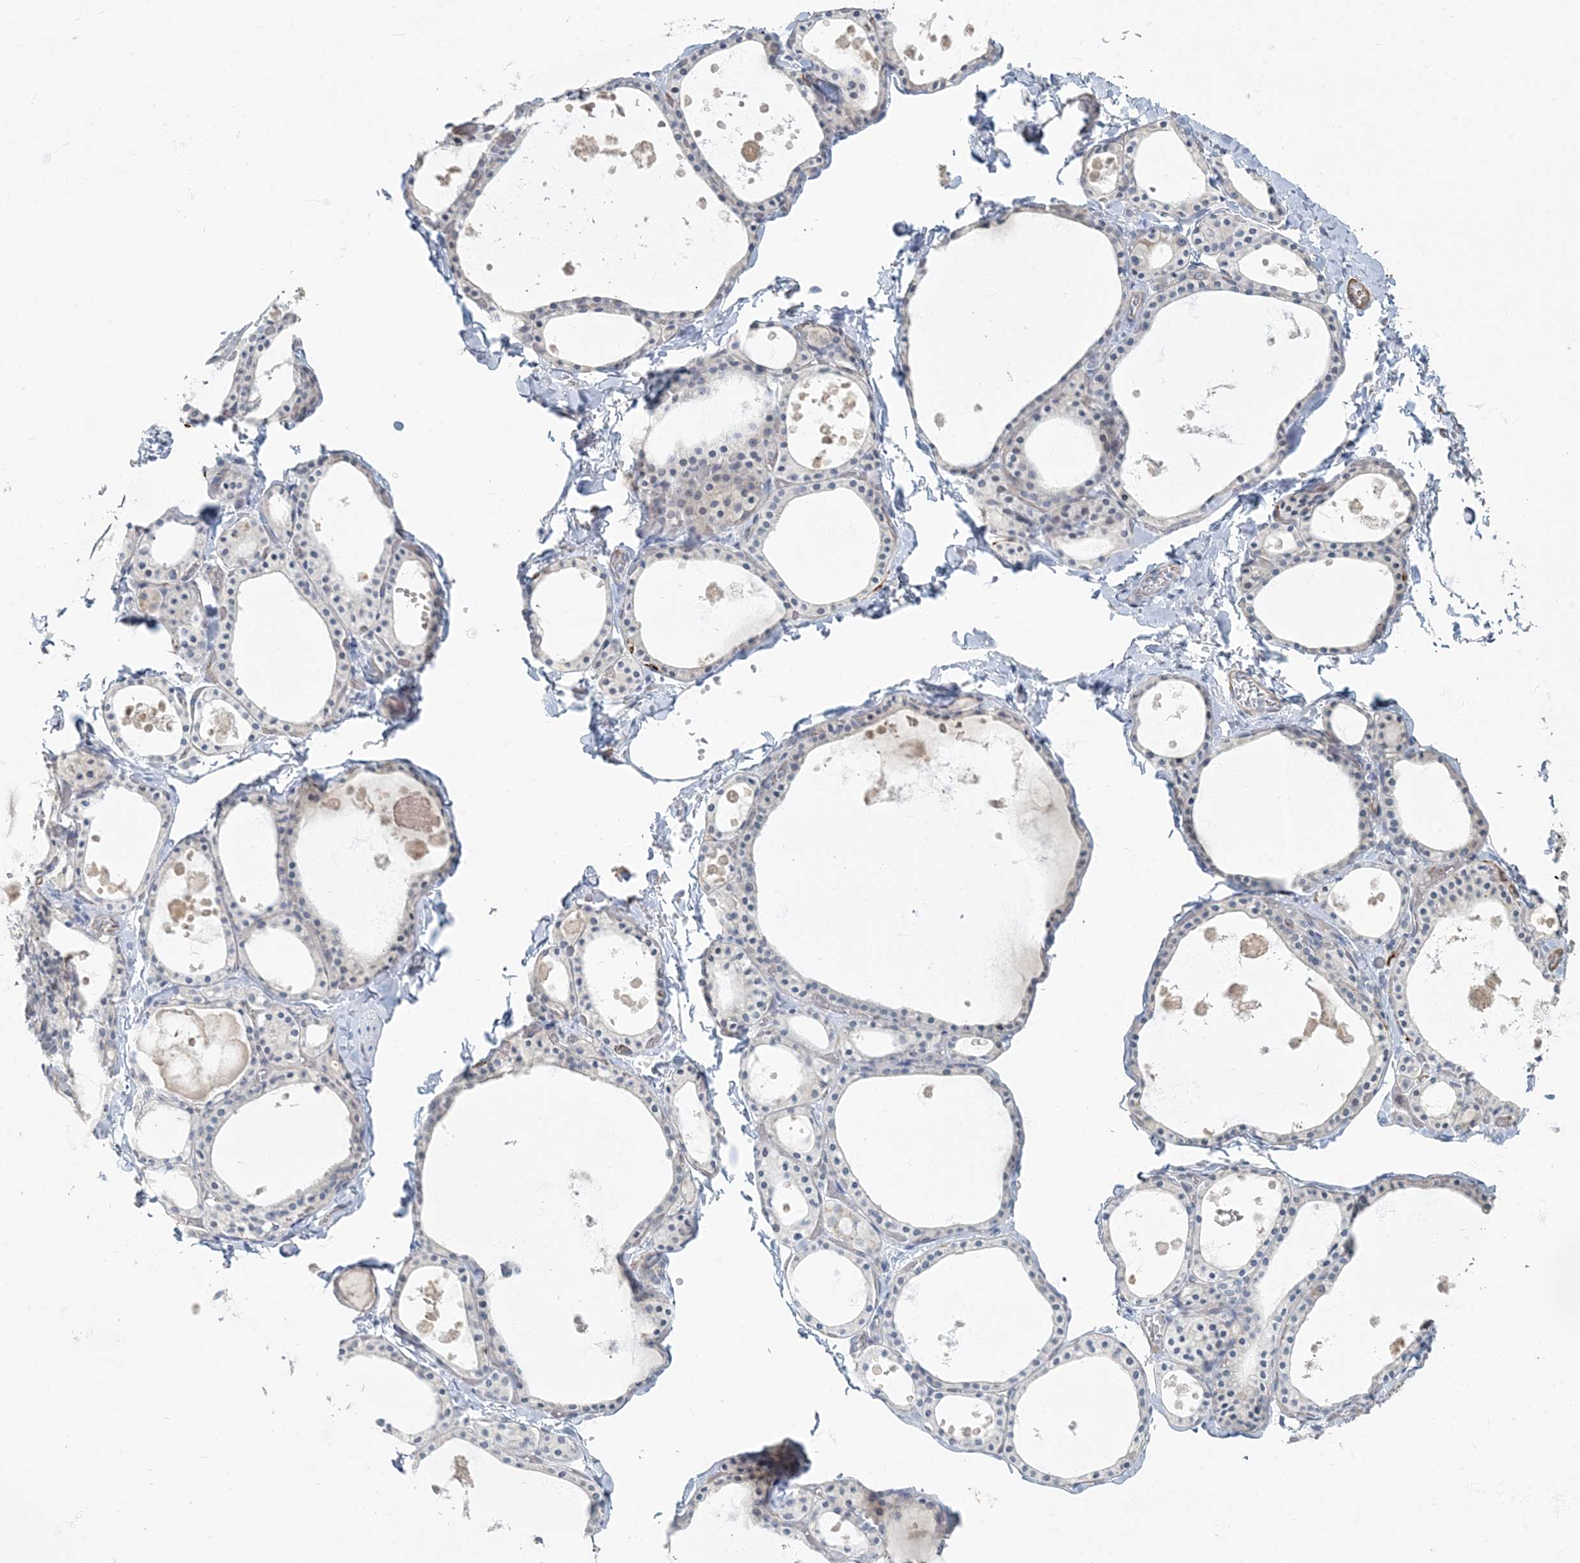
{"staining": {"intensity": "negative", "quantity": "none", "location": "none"}, "tissue": "thyroid gland", "cell_type": "Glandular cells", "image_type": "normal", "snomed": [{"axis": "morphology", "description": "Normal tissue, NOS"}, {"axis": "topography", "description": "Thyroid gland"}], "caption": "This is an immunohistochemistry micrograph of unremarkable thyroid gland. There is no expression in glandular cells.", "gene": "MYOT", "patient": {"sex": "male", "age": 56}}